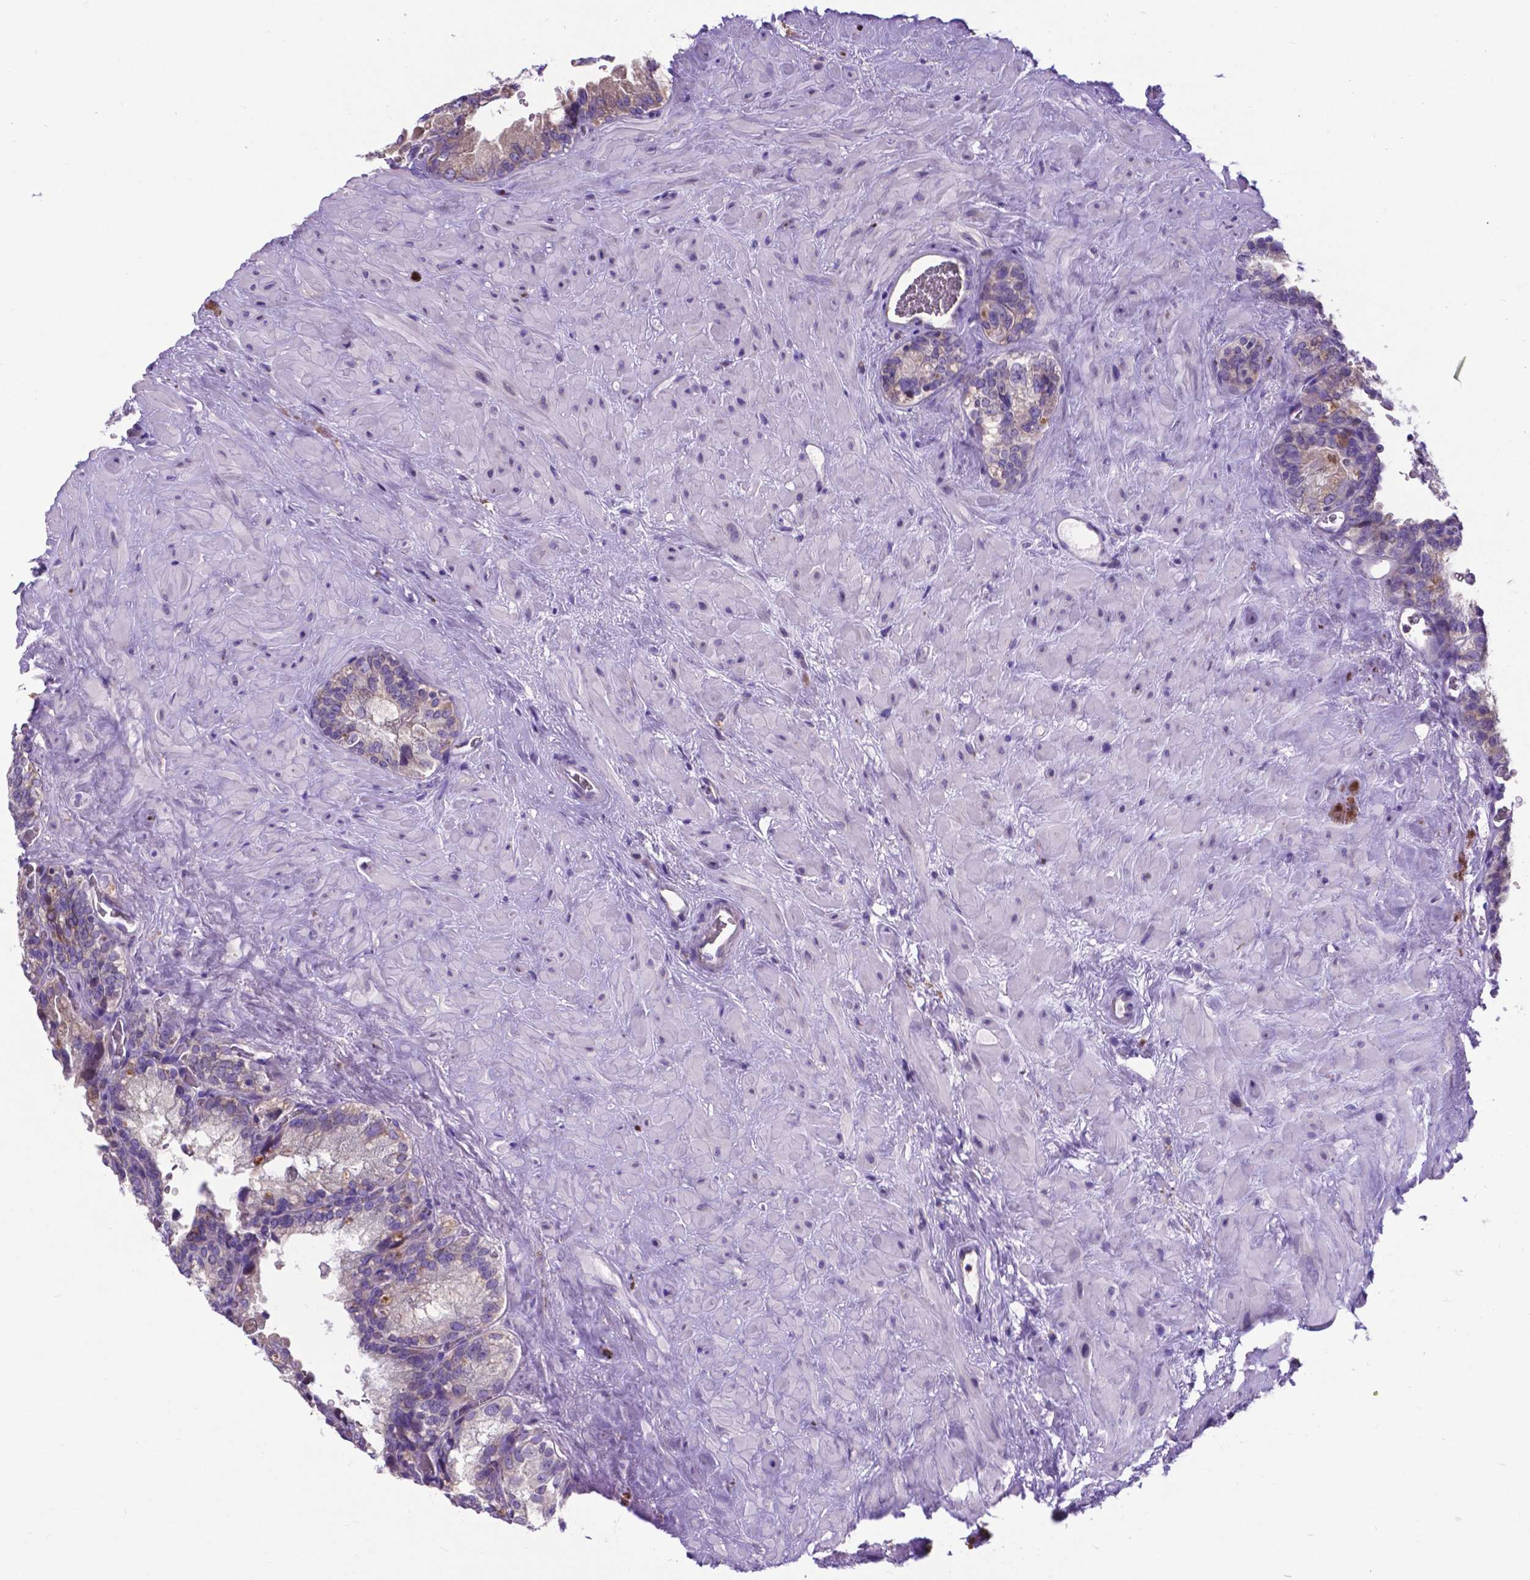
{"staining": {"intensity": "weak", "quantity": ">75%", "location": "cytoplasmic/membranous"}, "tissue": "seminal vesicle", "cell_type": "Glandular cells", "image_type": "normal", "snomed": [{"axis": "morphology", "description": "Normal tissue, NOS"}, {"axis": "topography", "description": "Prostate"}, {"axis": "topography", "description": "Seminal veicle"}], "caption": "Protein staining exhibits weak cytoplasmic/membranous expression in approximately >75% of glandular cells in unremarkable seminal vesicle. The protein of interest is shown in brown color, while the nuclei are stained blue.", "gene": "RPL6", "patient": {"sex": "male", "age": 71}}